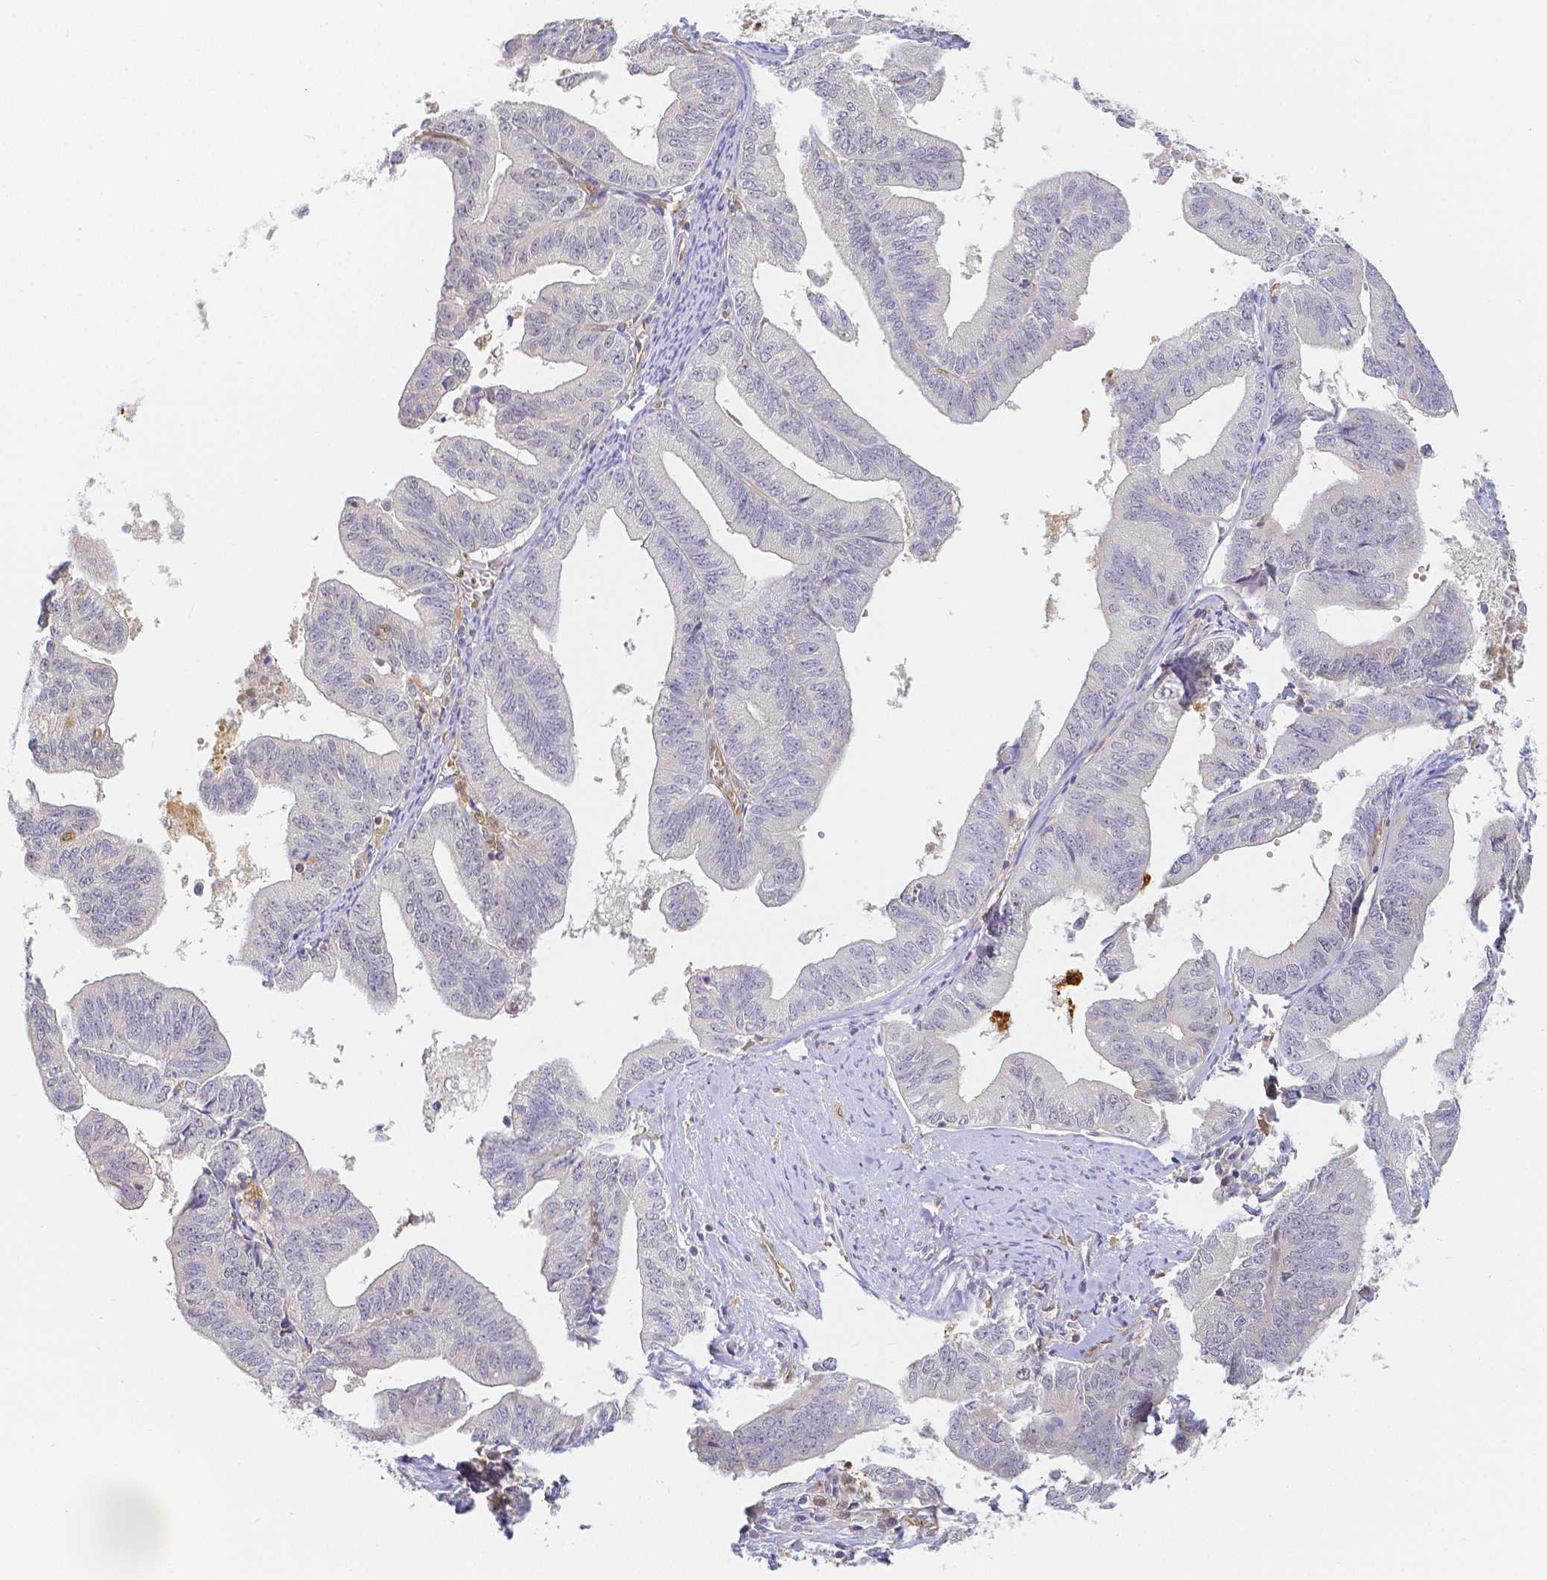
{"staining": {"intensity": "negative", "quantity": "none", "location": "none"}, "tissue": "endometrial cancer", "cell_type": "Tumor cells", "image_type": "cancer", "snomed": [{"axis": "morphology", "description": "Adenocarcinoma, NOS"}, {"axis": "topography", "description": "Endometrium"}], "caption": "Protein analysis of endometrial cancer reveals no significant positivity in tumor cells. Brightfield microscopy of immunohistochemistry (IHC) stained with DAB (3,3'-diaminobenzidine) (brown) and hematoxylin (blue), captured at high magnification.", "gene": "KCNH1", "patient": {"sex": "female", "age": 65}}